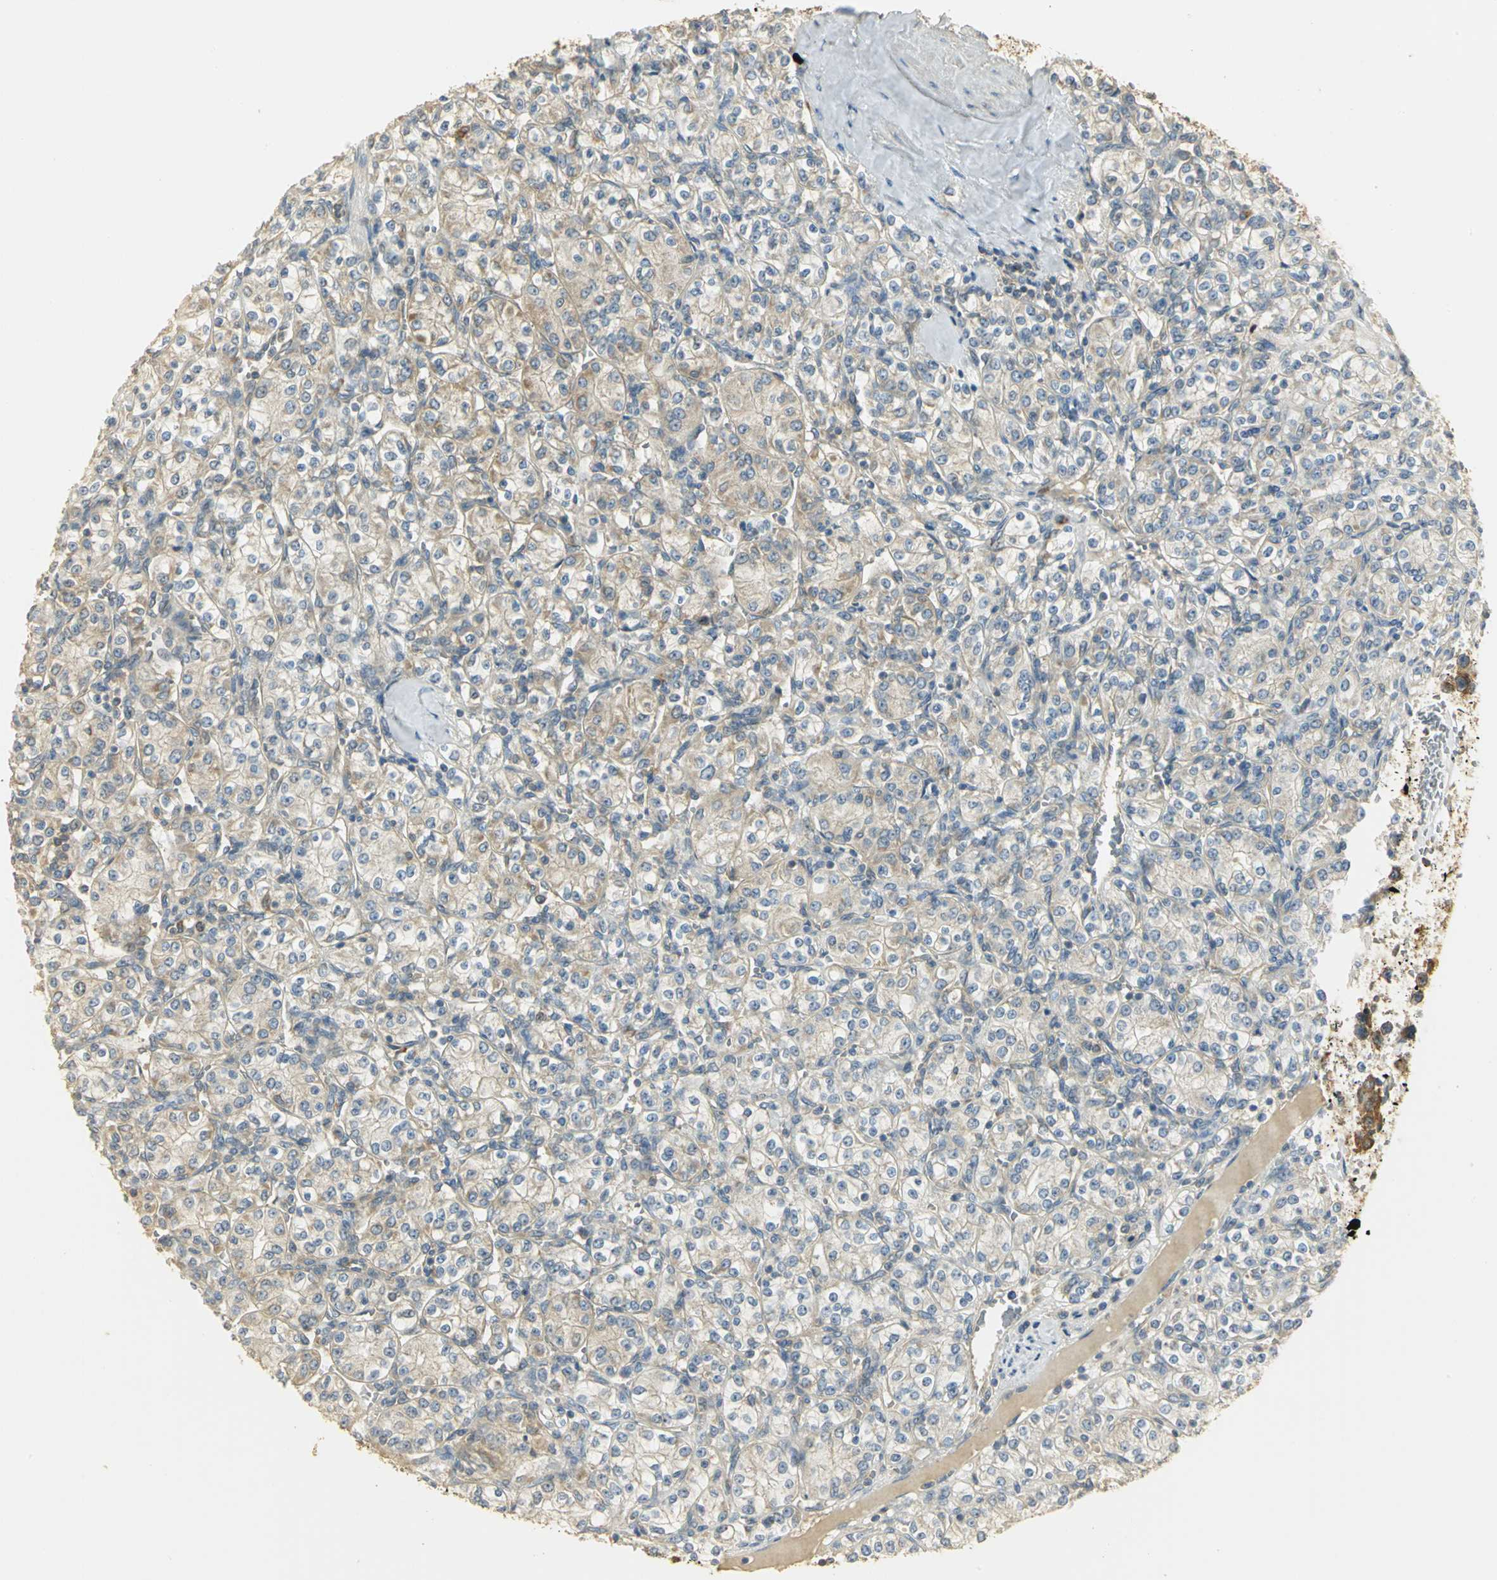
{"staining": {"intensity": "weak", "quantity": "25%-75%", "location": "cytoplasmic/membranous"}, "tissue": "renal cancer", "cell_type": "Tumor cells", "image_type": "cancer", "snomed": [{"axis": "morphology", "description": "Adenocarcinoma, NOS"}, {"axis": "topography", "description": "Kidney"}], "caption": "Adenocarcinoma (renal) stained for a protein (brown) reveals weak cytoplasmic/membranous positive positivity in about 25%-75% of tumor cells.", "gene": "RARS1", "patient": {"sex": "male", "age": 77}}